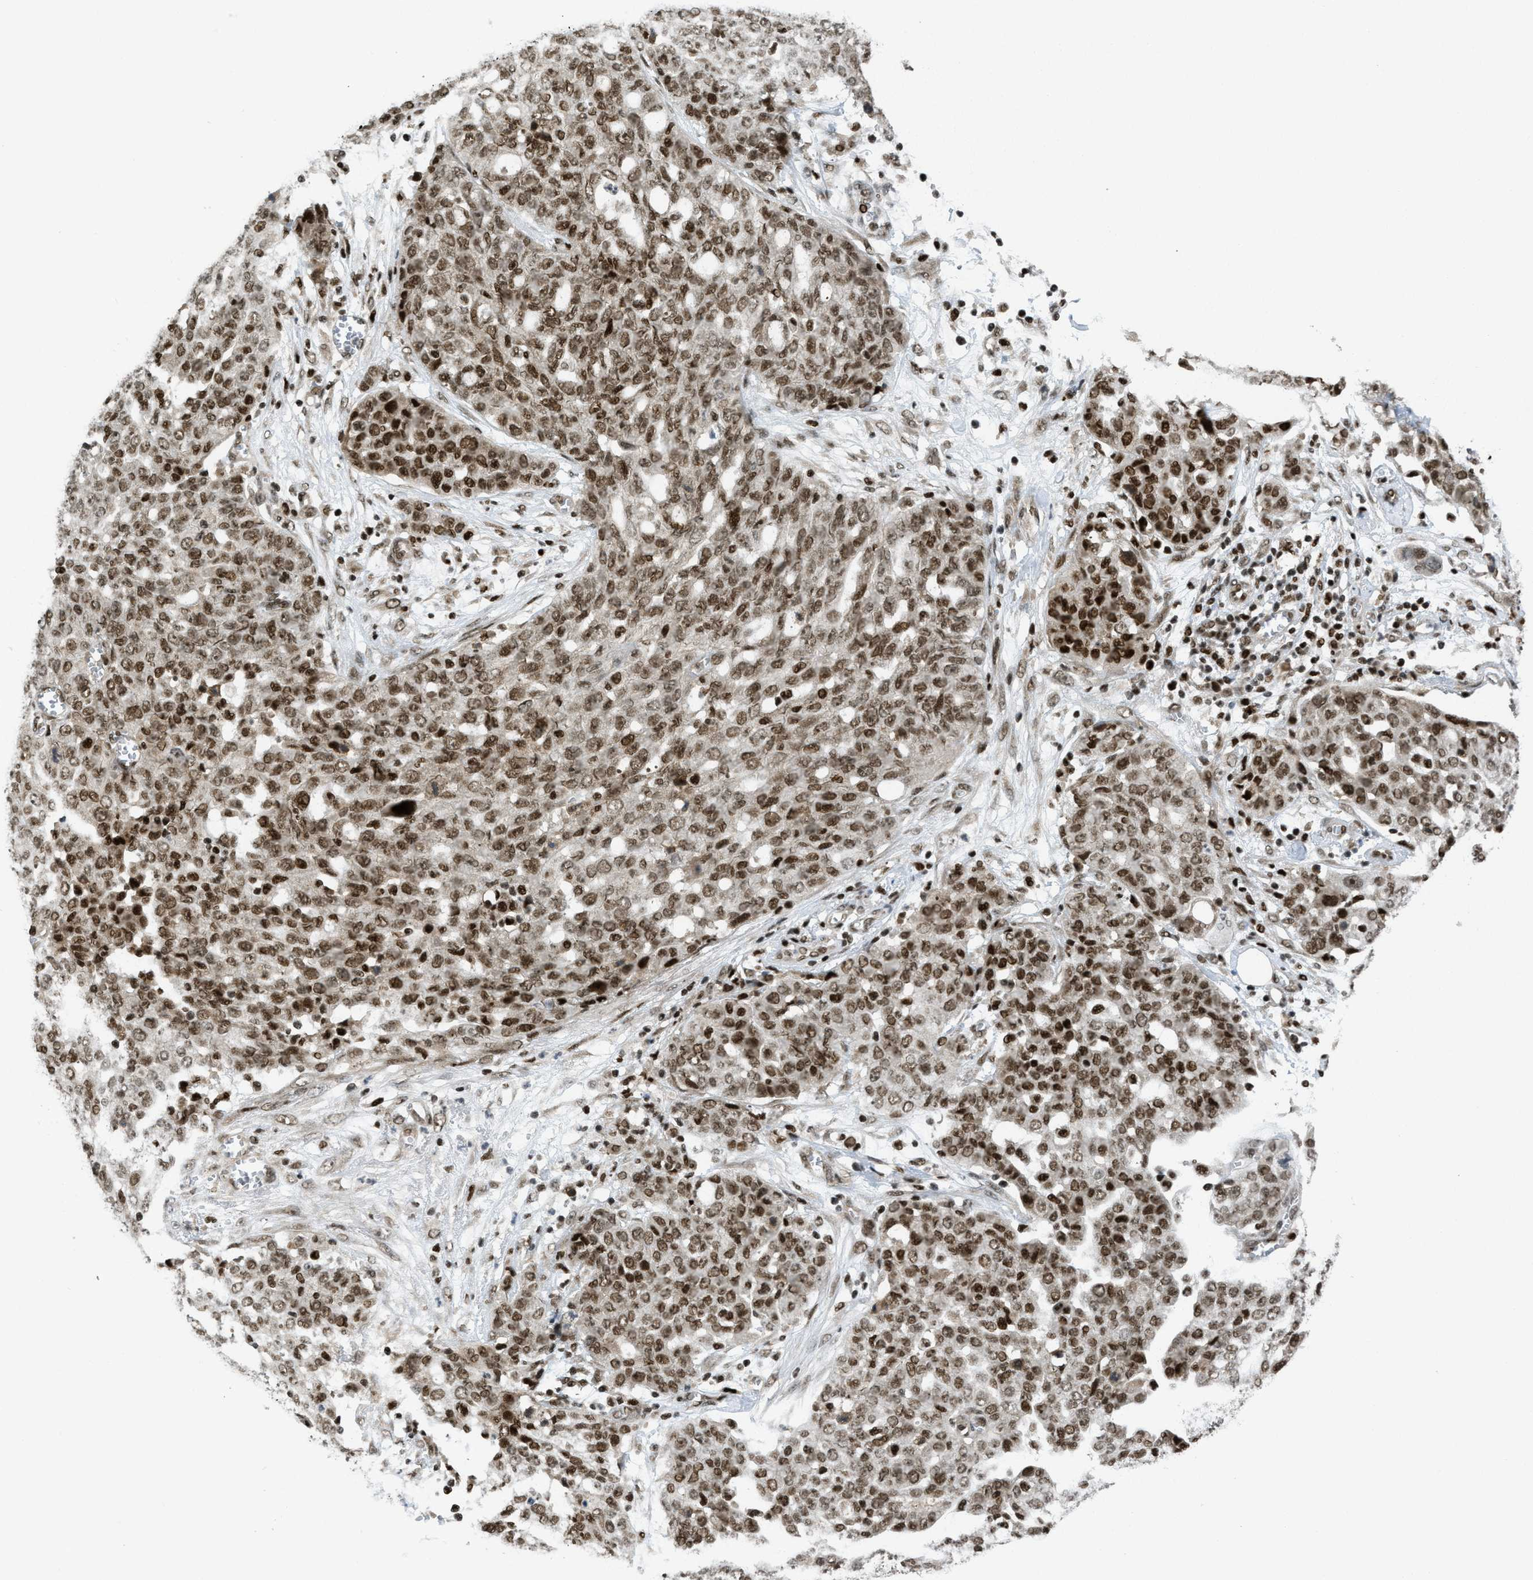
{"staining": {"intensity": "moderate", "quantity": ">75%", "location": "nuclear"}, "tissue": "ovarian cancer", "cell_type": "Tumor cells", "image_type": "cancer", "snomed": [{"axis": "morphology", "description": "Cystadenocarcinoma, serous, NOS"}, {"axis": "topography", "description": "Soft tissue"}, {"axis": "topography", "description": "Ovary"}], "caption": "Human serous cystadenocarcinoma (ovarian) stained with a brown dye displays moderate nuclear positive expression in approximately >75% of tumor cells.", "gene": "RFX5", "patient": {"sex": "female", "age": 57}}